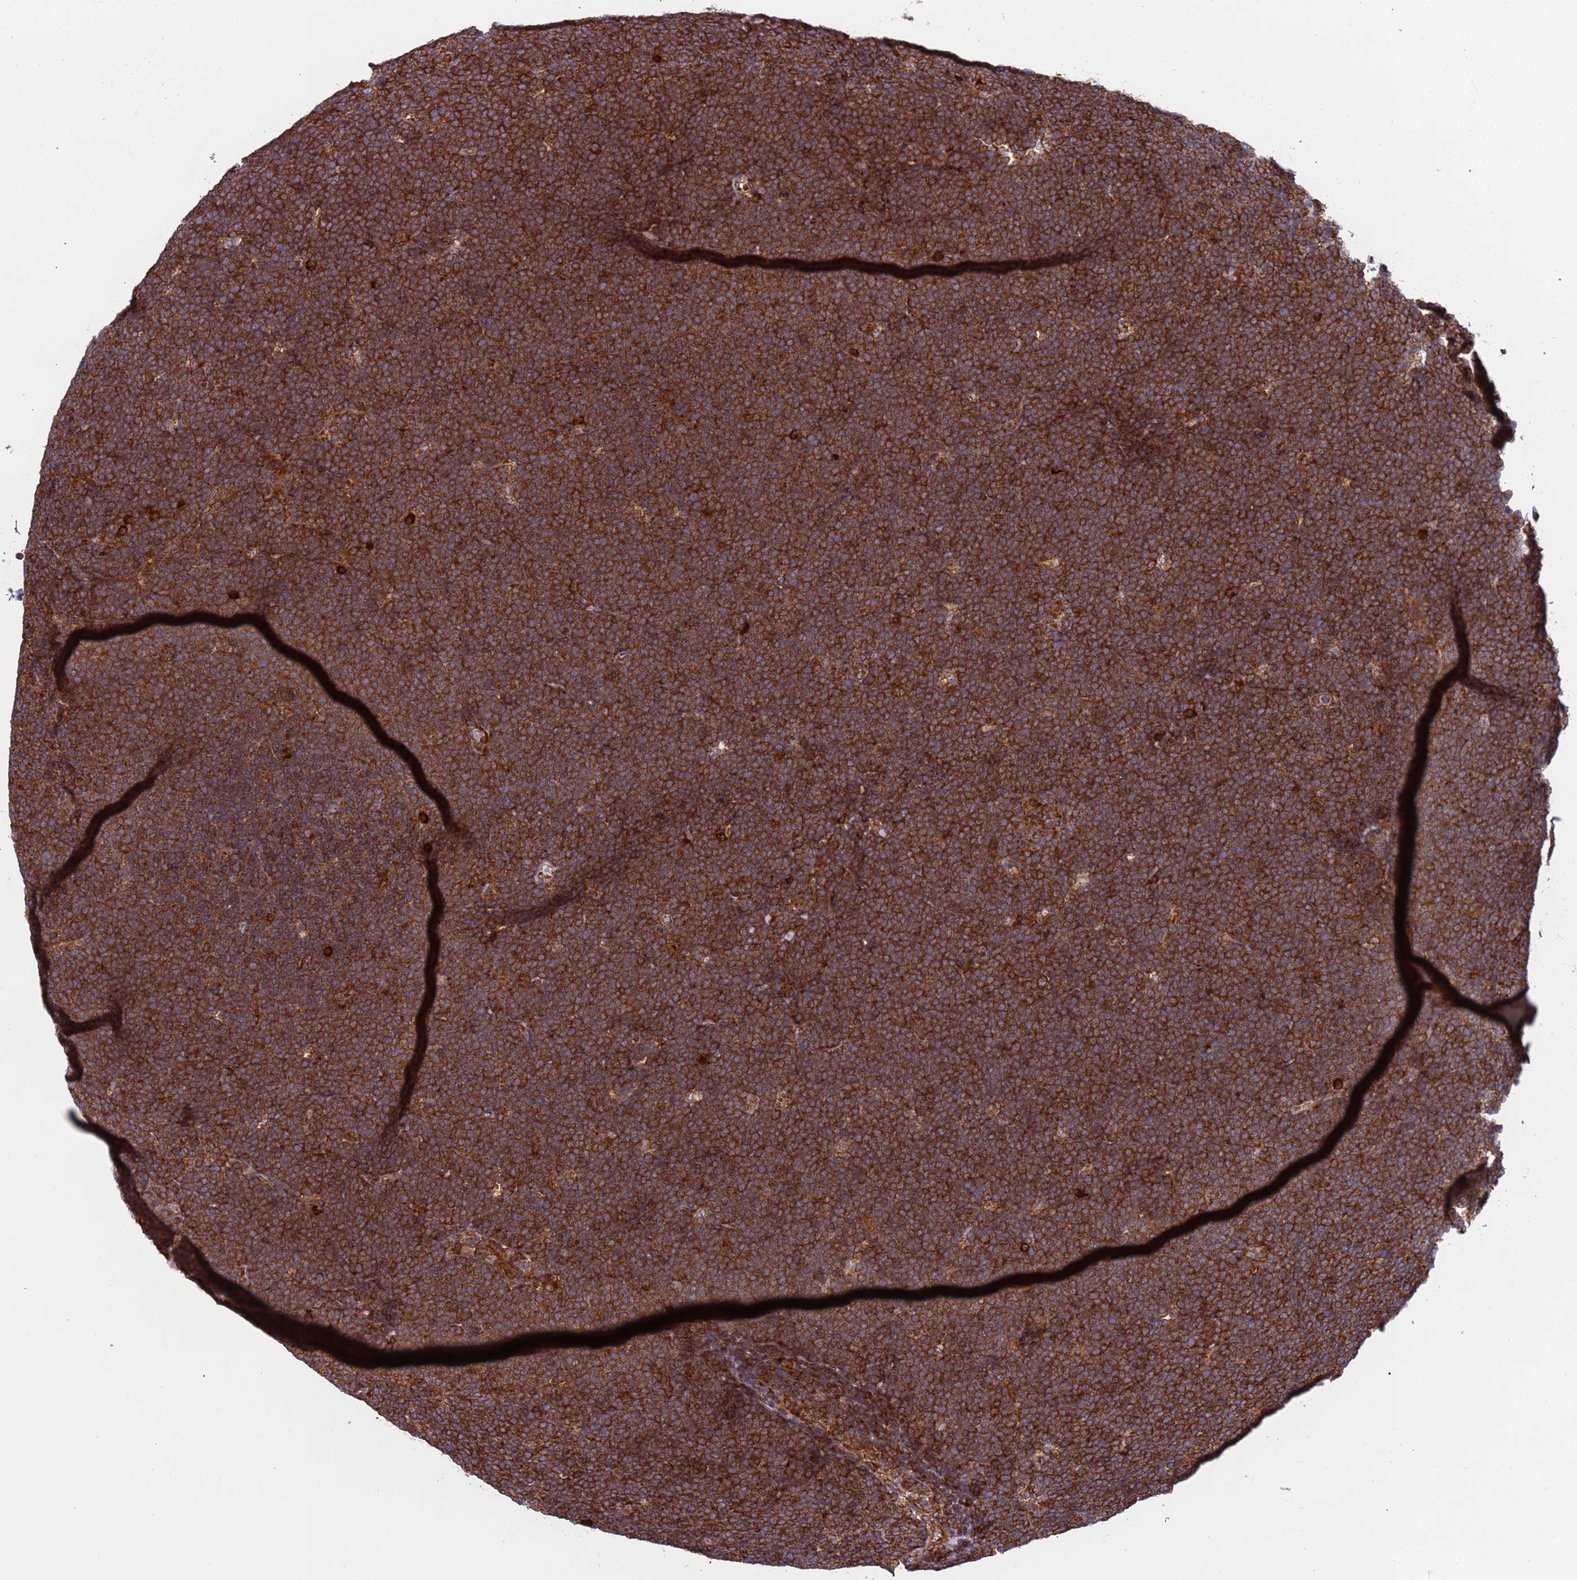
{"staining": {"intensity": "strong", "quantity": ">75%", "location": "cytoplasmic/membranous"}, "tissue": "lymphoma", "cell_type": "Tumor cells", "image_type": "cancer", "snomed": [{"axis": "morphology", "description": "Malignant lymphoma, non-Hodgkin's type, High grade"}, {"axis": "topography", "description": "Lymph node"}], "caption": "Immunohistochemistry micrograph of human lymphoma stained for a protein (brown), which displays high levels of strong cytoplasmic/membranous positivity in approximately >75% of tumor cells.", "gene": "RPL36", "patient": {"sex": "male", "age": 13}}